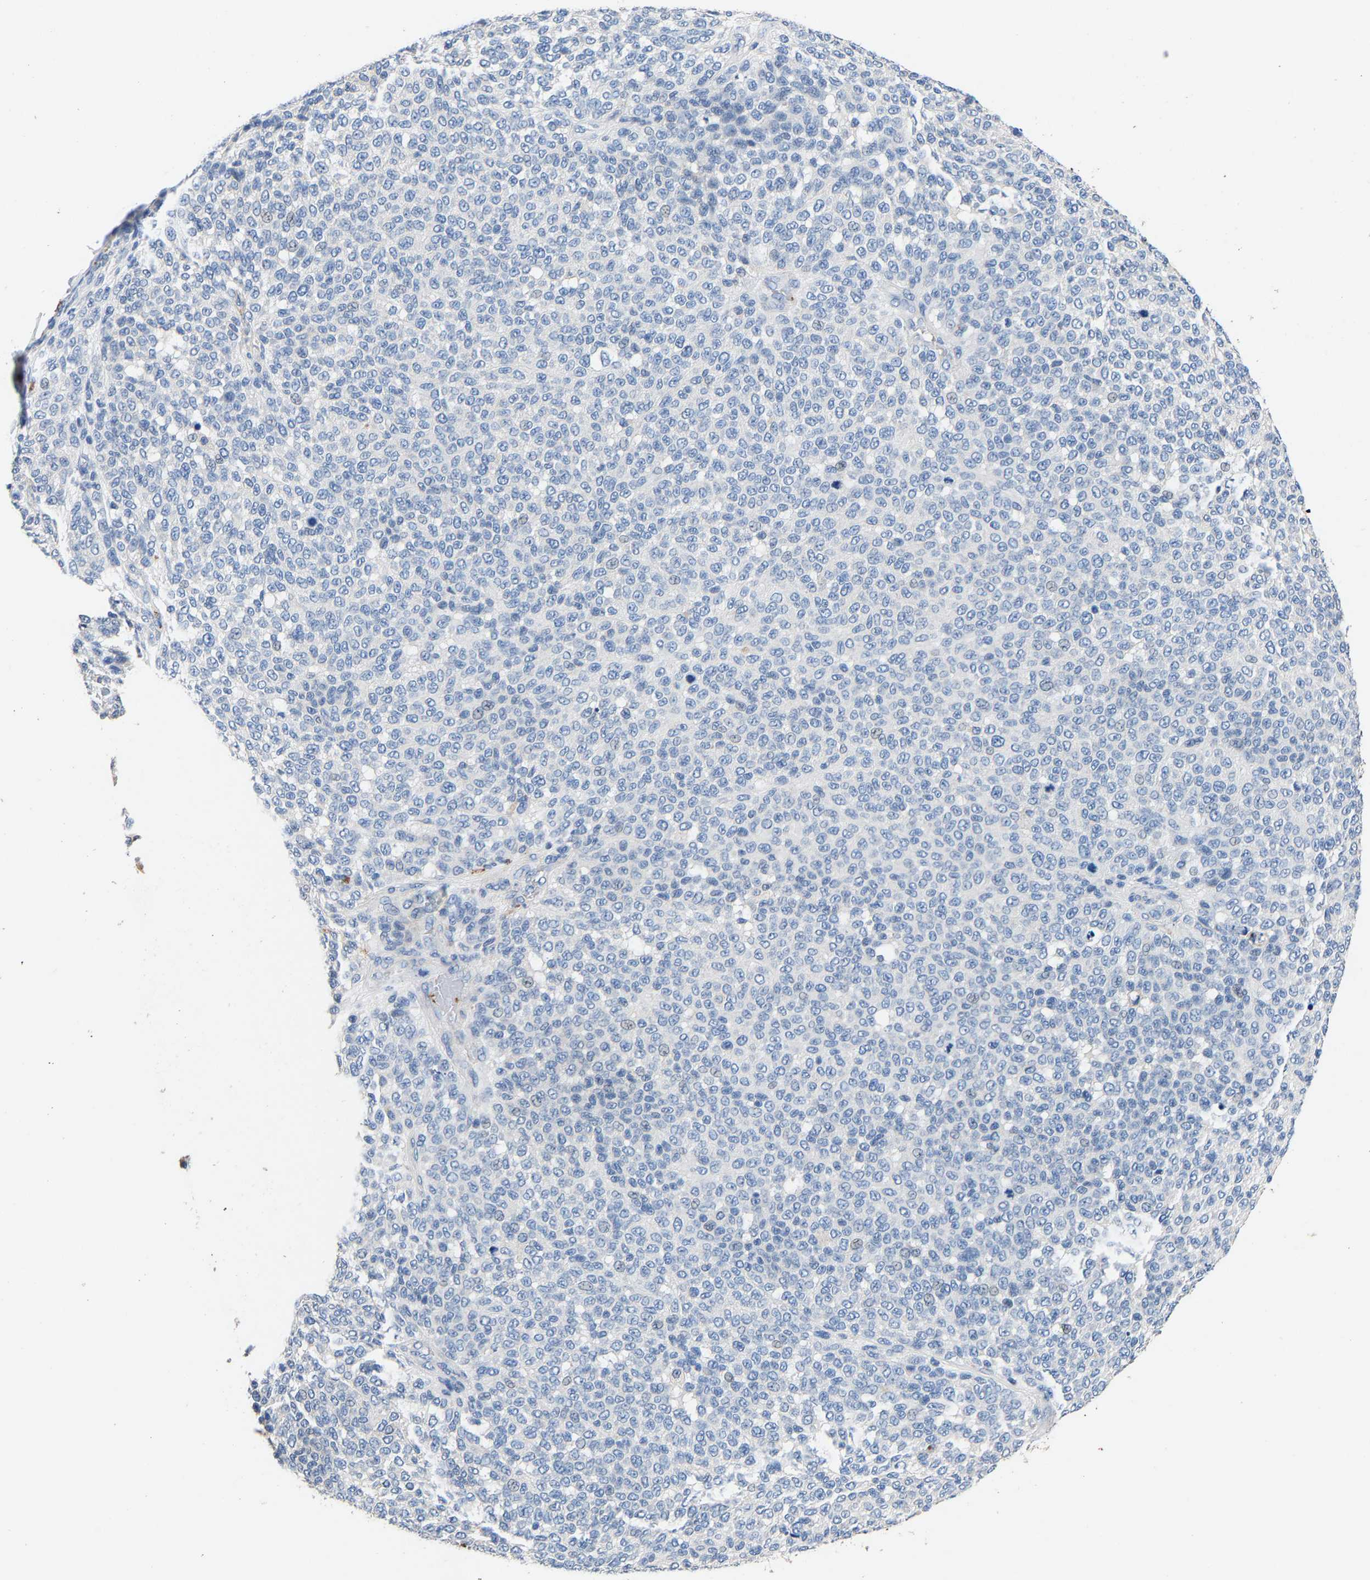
{"staining": {"intensity": "negative", "quantity": "none", "location": "none"}, "tissue": "melanoma", "cell_type": "Tumor cells", "image_type": "cancer", "snomed": [{"axis": "morphology", "description": "Malignant melanoma, NOS"}, {"axis": "topography", "description": "Skin"}], "caption": "Tumor cells are negative for protein expression in human malignant melanoma.", "gene": "CCDC171", "patient": {"sex": "male", "age": 59}}